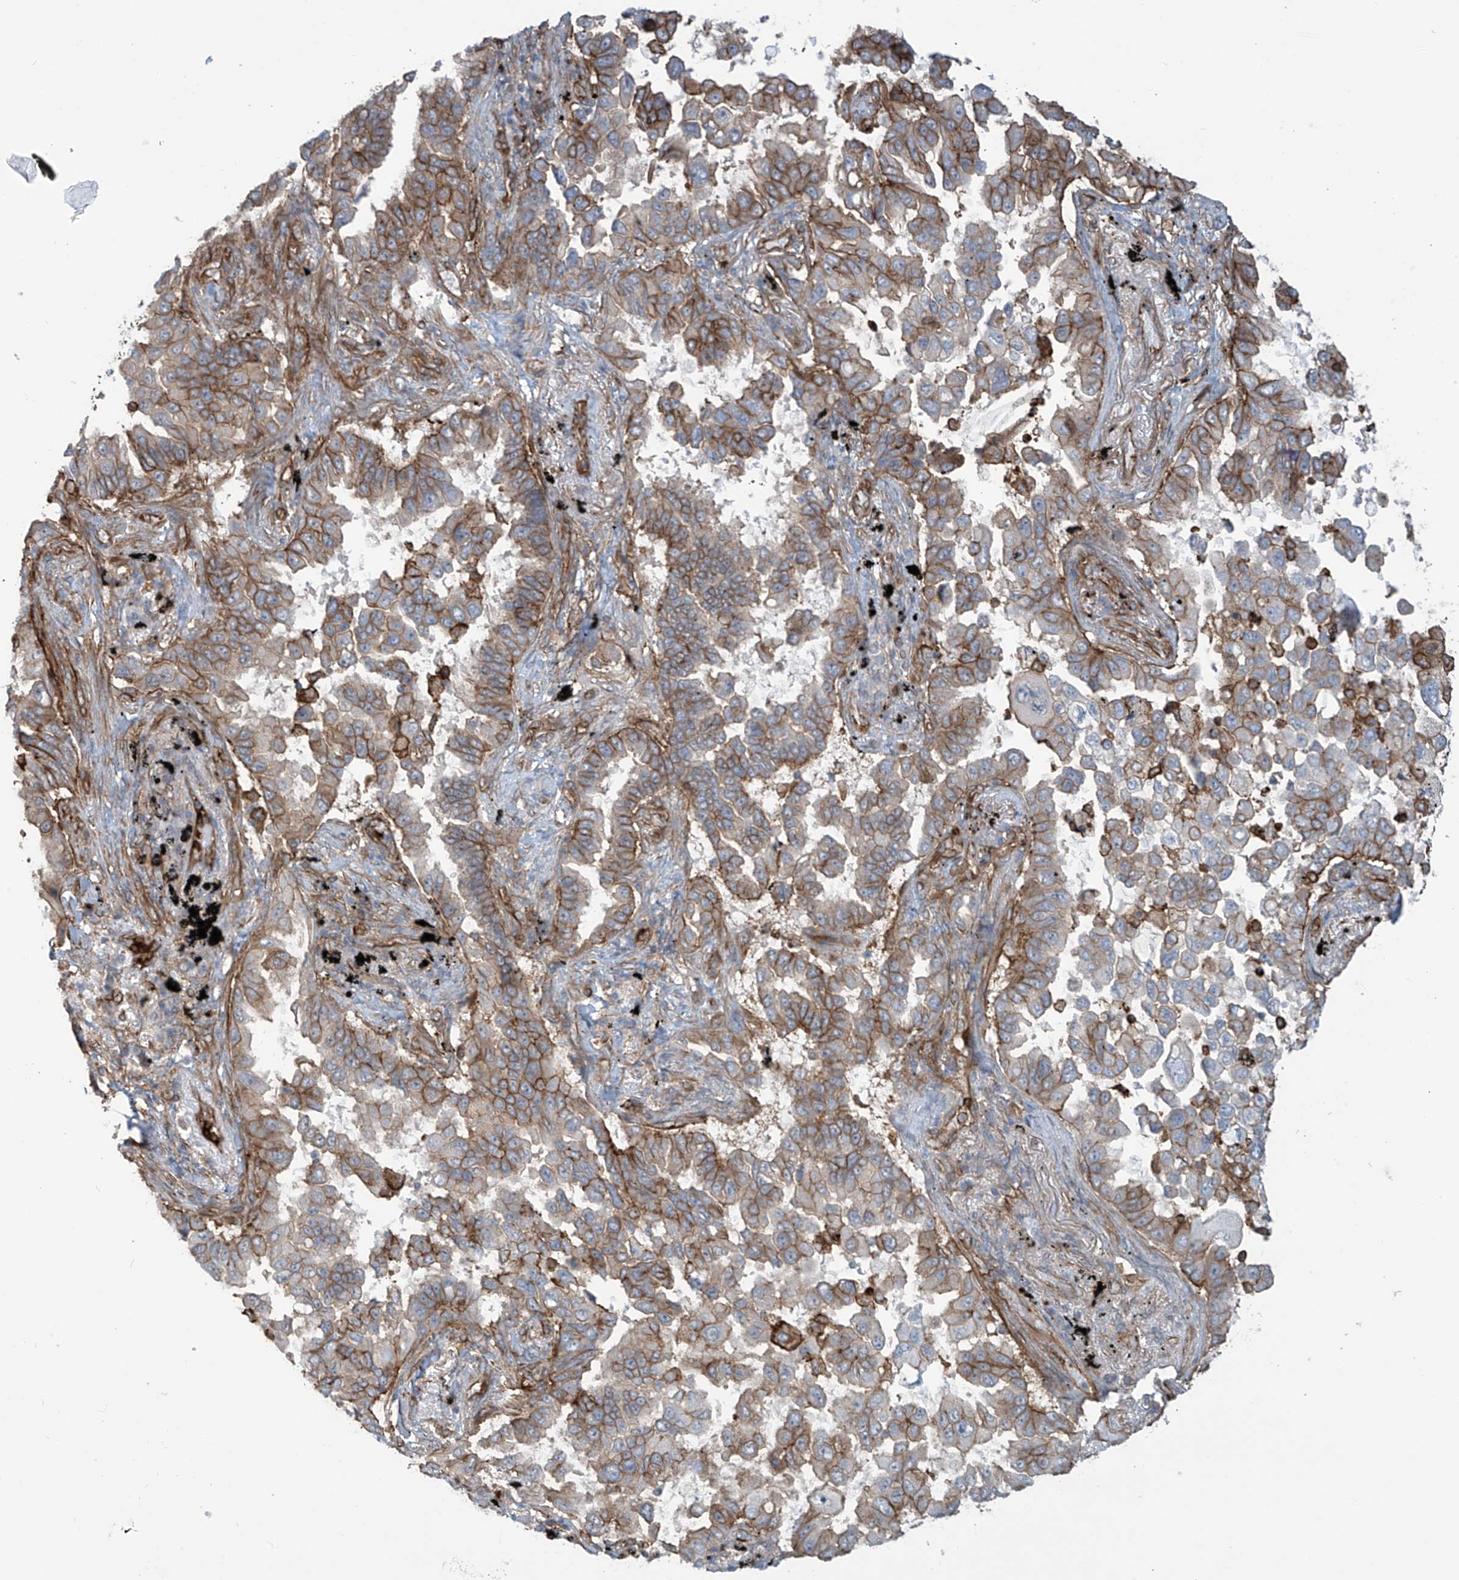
{"staining": {"intensity": "moderate", "quantity": ">75%", "location": "cytoplasmic/membranous"}, "tissue": "lung cancer", "cell_type": "Tumor cells", "image_type": "cancer", "snomed": [{"axis": "morphology", "description": "Adenocarcinoma, NOS"}, {"axis": "topography", "description": "Lung"}], "caption": "Immunohistochemistry (DAB (3,3'-diaminobenzidine)) staining of lung cancer (adenocarcinoma) displays moderate cytoplasmic/membranous protein expression in approximately >75% of tumor cells. (brown staining indicates protein expression, while blue staining denotes nuclei).", "gene": "SLC9A2", "patient": {"sex": "female", "age": 67}}